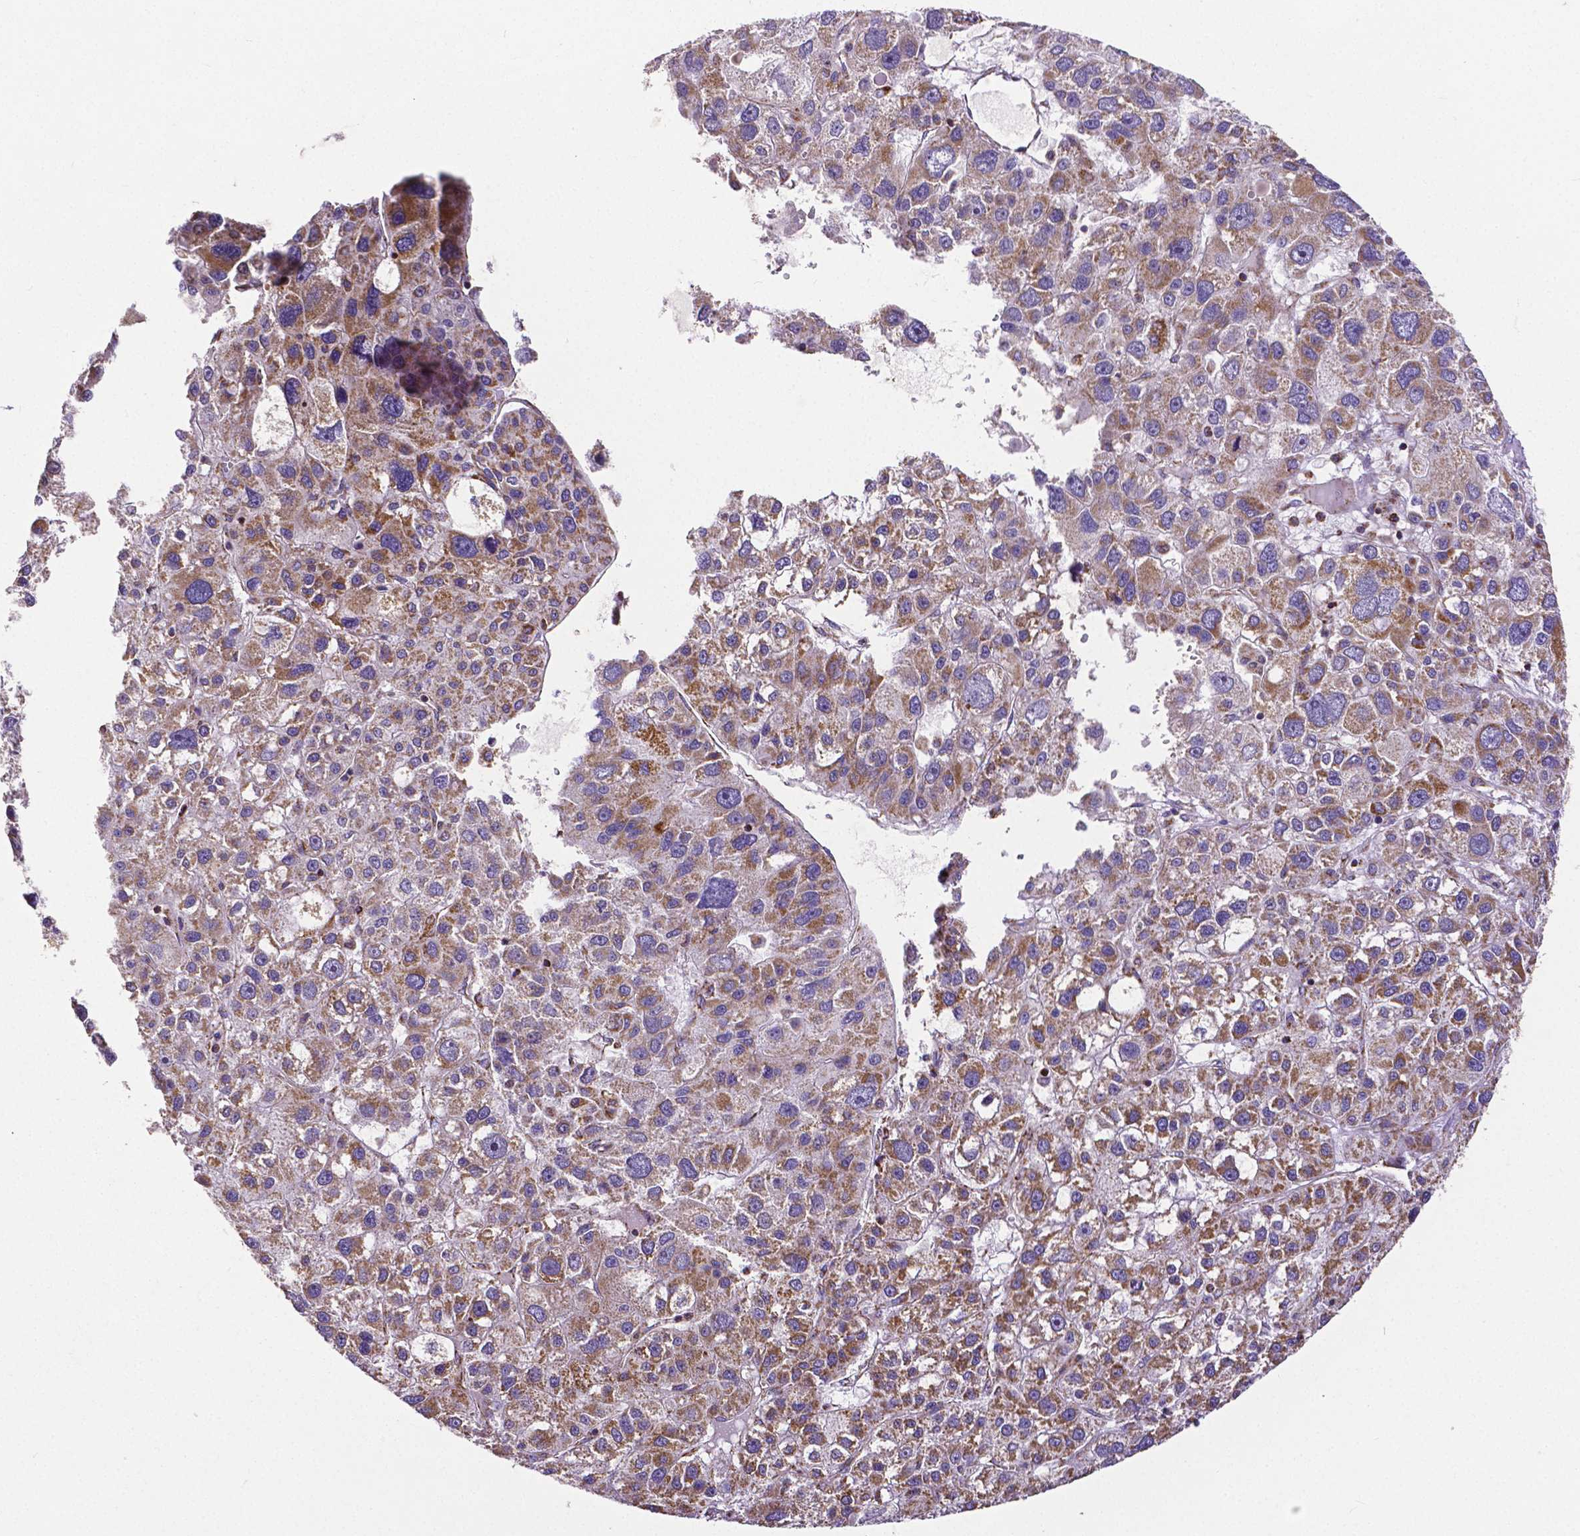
{"staining": {"intensity": "moderate", "quantity": ">75%", "location": "cytoplasmic/membranous"}, "tissue": "liver cancer", "cell_type": "Tumor cells", "image_type": "cancer", "snomed": [{"axis": "morphology", "description": "Carcinoma, Hepatocellular, NOS"}, {"axis": "topography", "description": "Liver"}], "caption": "Immunohistochemistry image of human hepatocellular carcinoma (liver) stained for a protein (brown), which reveals medium levels of moderate cytoplasmic/membranous positivity in about >75% of tumor cells.", "gene": "MACC1", "patient": {"sex": "male", "age": 73}}